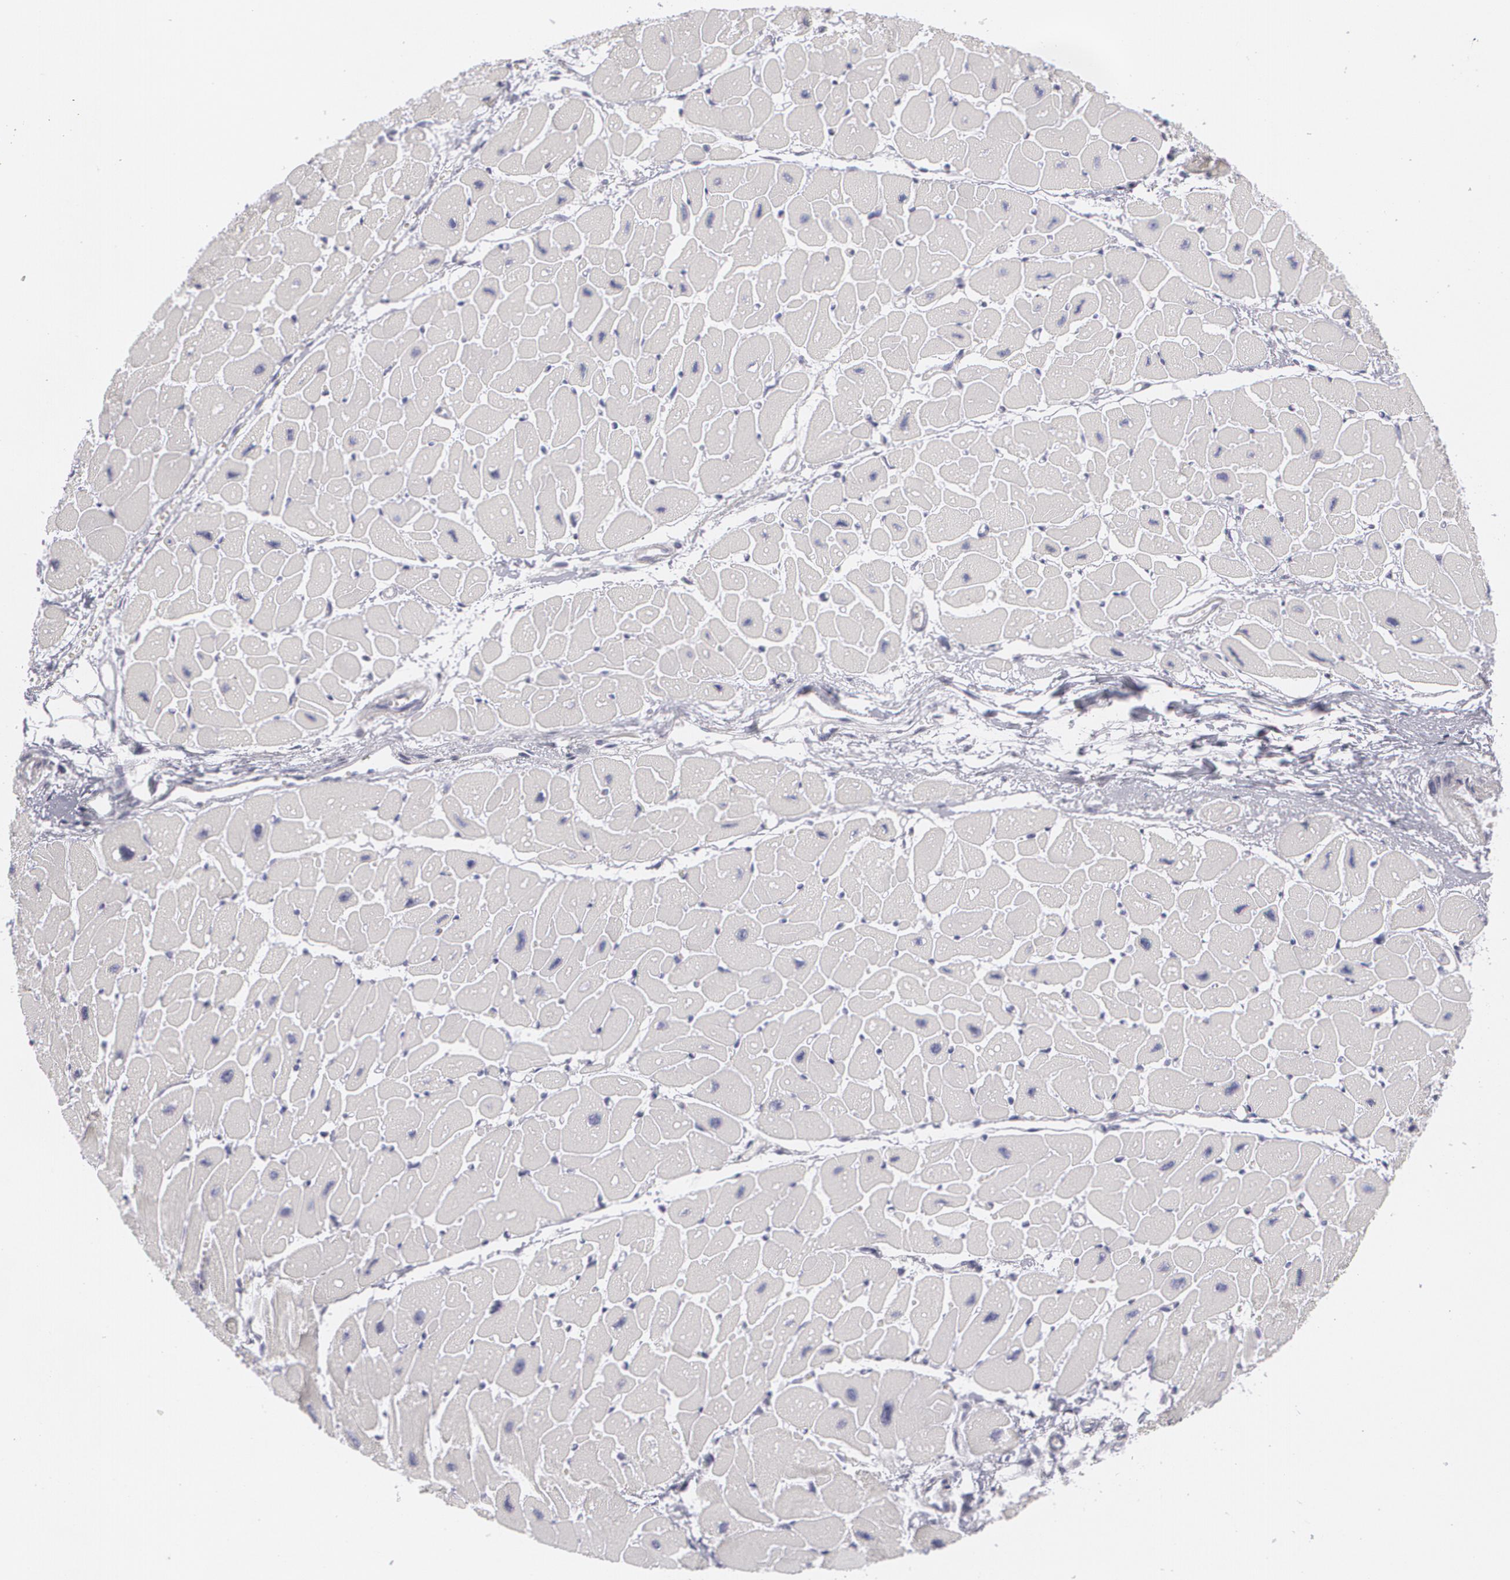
{"staining": {"intensity": "negative", "quantity": "none", "location": "none"}, "tissue": "heart muscle", "cell_type": "Cardiomyocytes", "image_type": "normal", "snomed": [{"axis": "morphology", "description": "Normal tissue, NOS"}, {"axis": "topography", "description": "Heart"}], "caption": "This is a photomicrograph of immunohistochemistry staining of normal heart muscle, which shows no expression in cardiomyocytes. The staining is performed using DAB (3,3'-diaminobenzidine) brown chromogen with nuclei counter-stained in using hematoxylin.", "gene": "MBNL3", "patient": {"sex": "female", "age": 54}}